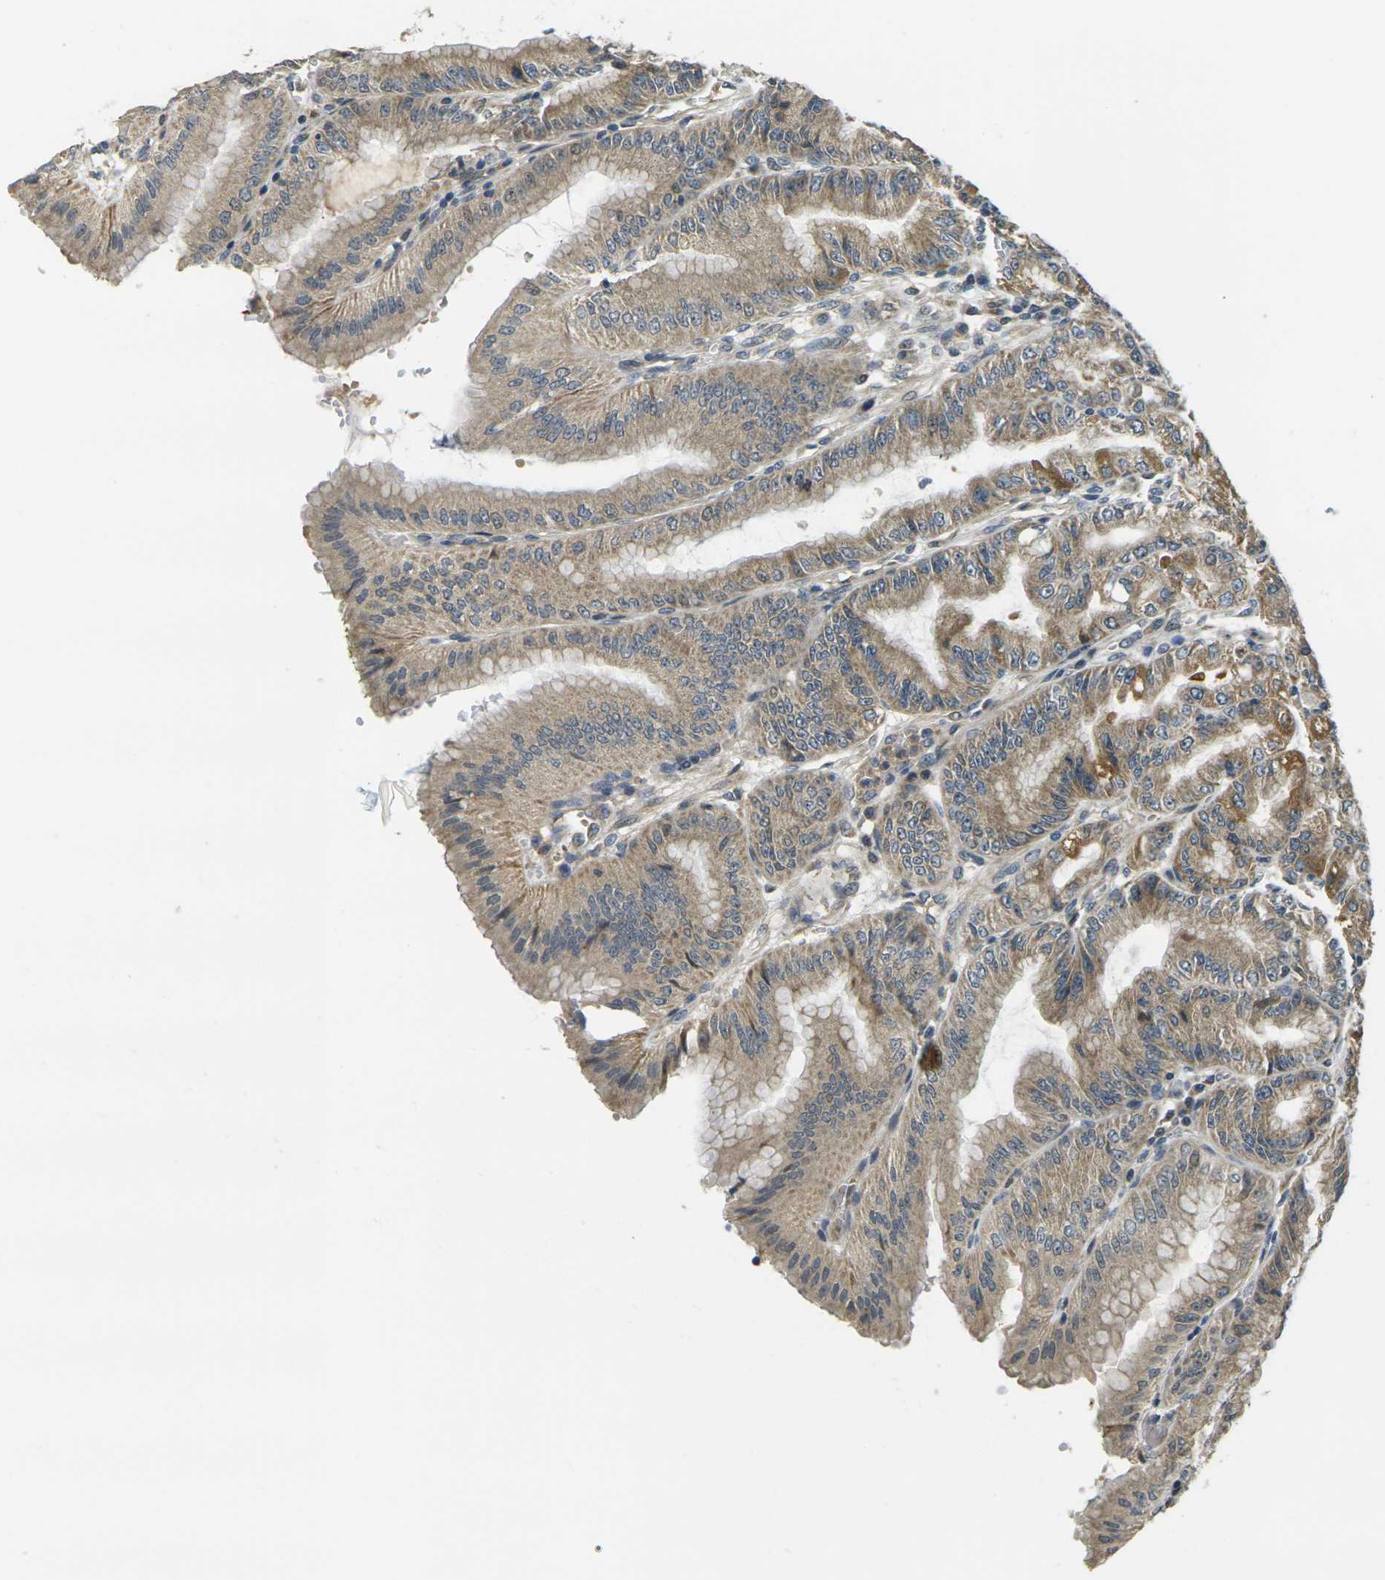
{"staining": {"intensity": "strong", "quantity": ">75%", "location": "cytoplasmic/membranous"}, "tissue": "stomach", "cell_type": "Glandular cells", "image_type": "normal", "snomed": [{"axis": "morphology", "description": "Normal tissue, NOS"}, {"axis": "topography", "description": "Stomach, lower"}], "caption": "Protein expression analysis of benign stomach demonstrates strong cytoplasmic/membranous expression in about >75% of glandular cells.", "gene": "MINAR2", "patient": {"sex": "male", "age": 71}}